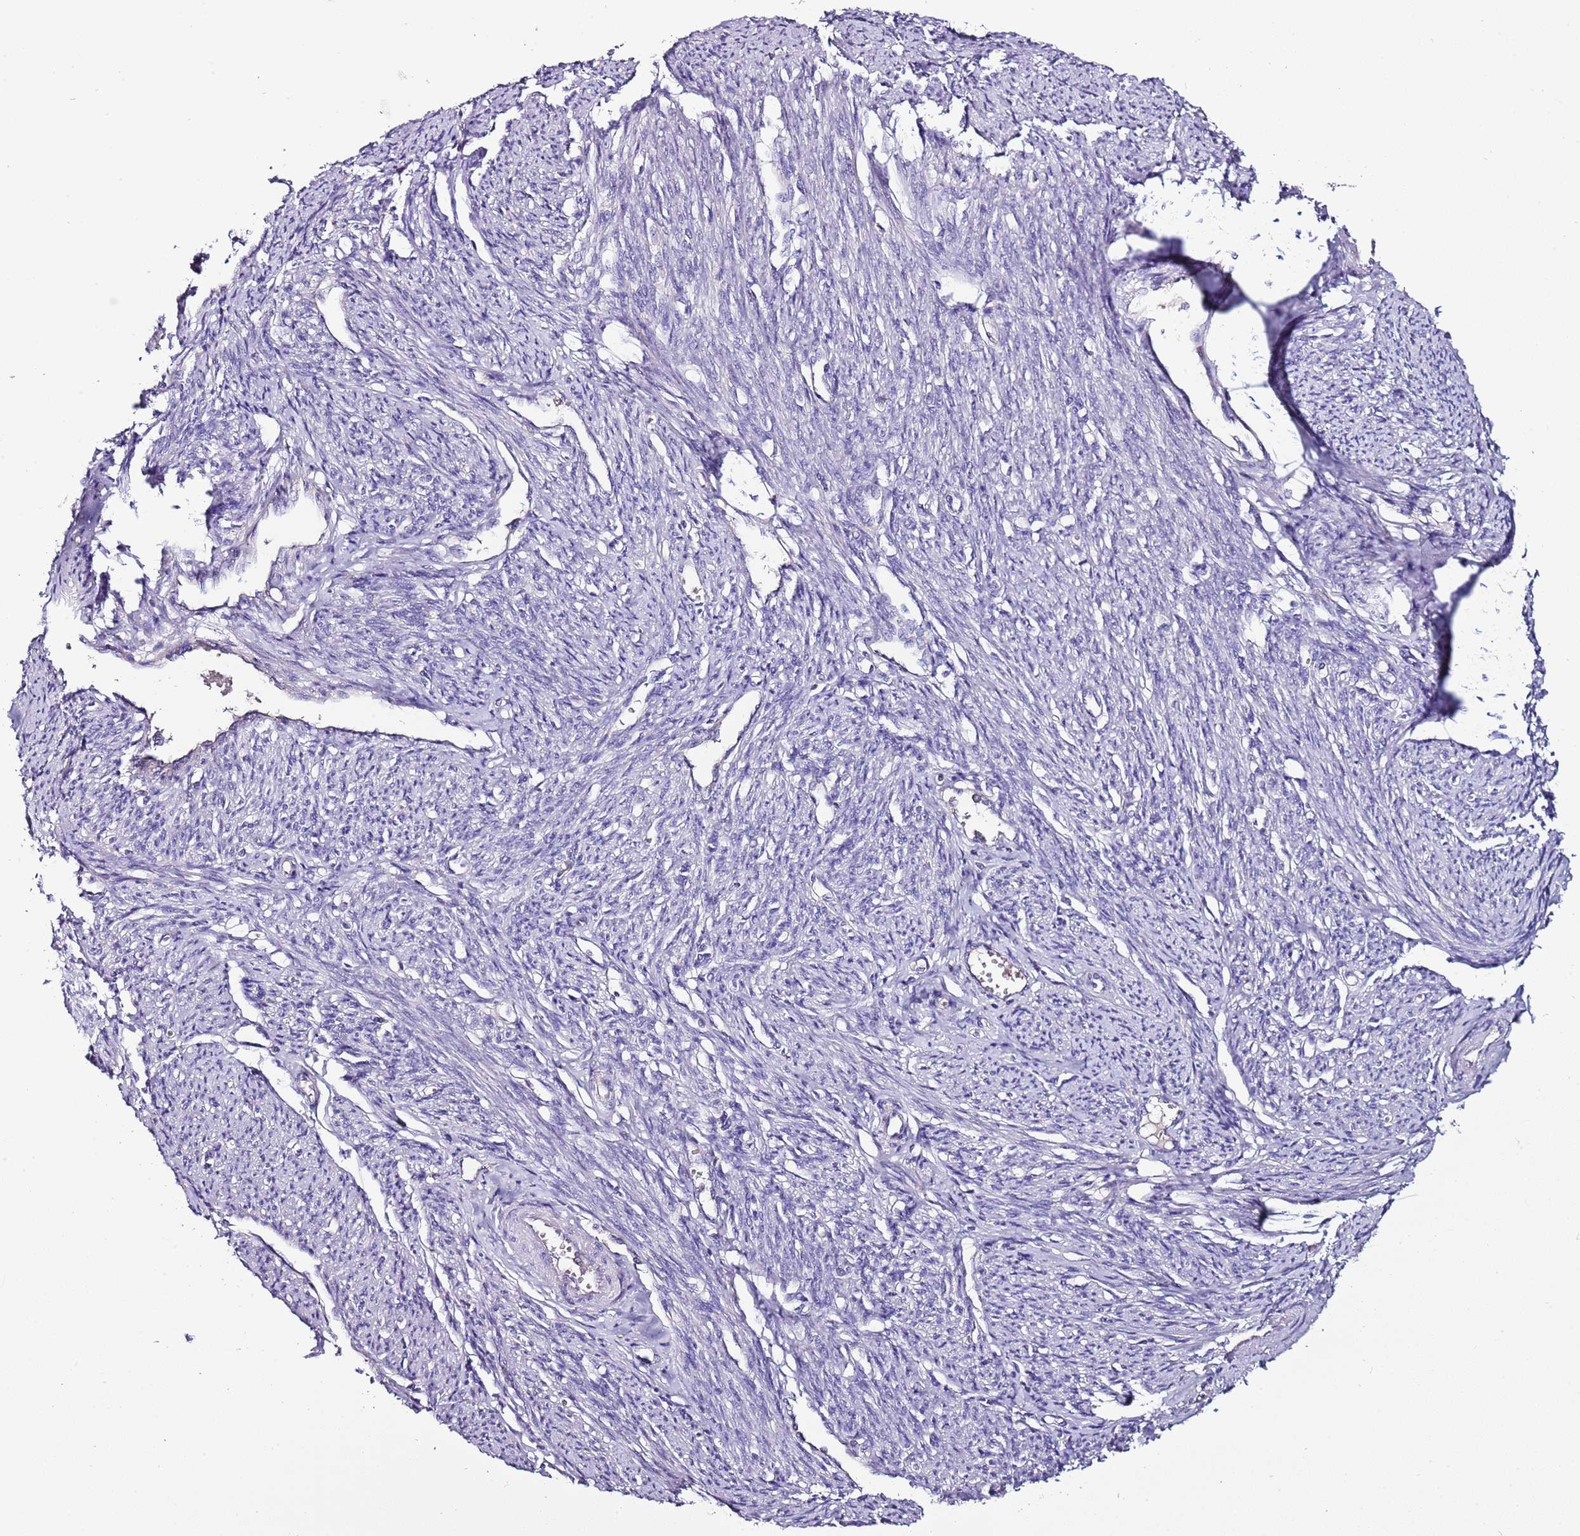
{"staining": {"intensity": "negative", "quantity": "none", "location": "none"}, "tissue": "smooth muscle", "cell_type": "Smooth muscle cells", "image_type": "normal", "snomed": [{"axis": "morphology", "description": "Normal tissue, NOS"}, {"axis": "topography", "description": "Smooth muscle"}, {"axis": "topography", "description": "Uterus"}], "caption": "Immunohistochemical staining of normal human smooth muscle displays no significant staining in smooth muscle cells.", "gene": "IGIP", "patient": {"sex": "female", "age": 59}}